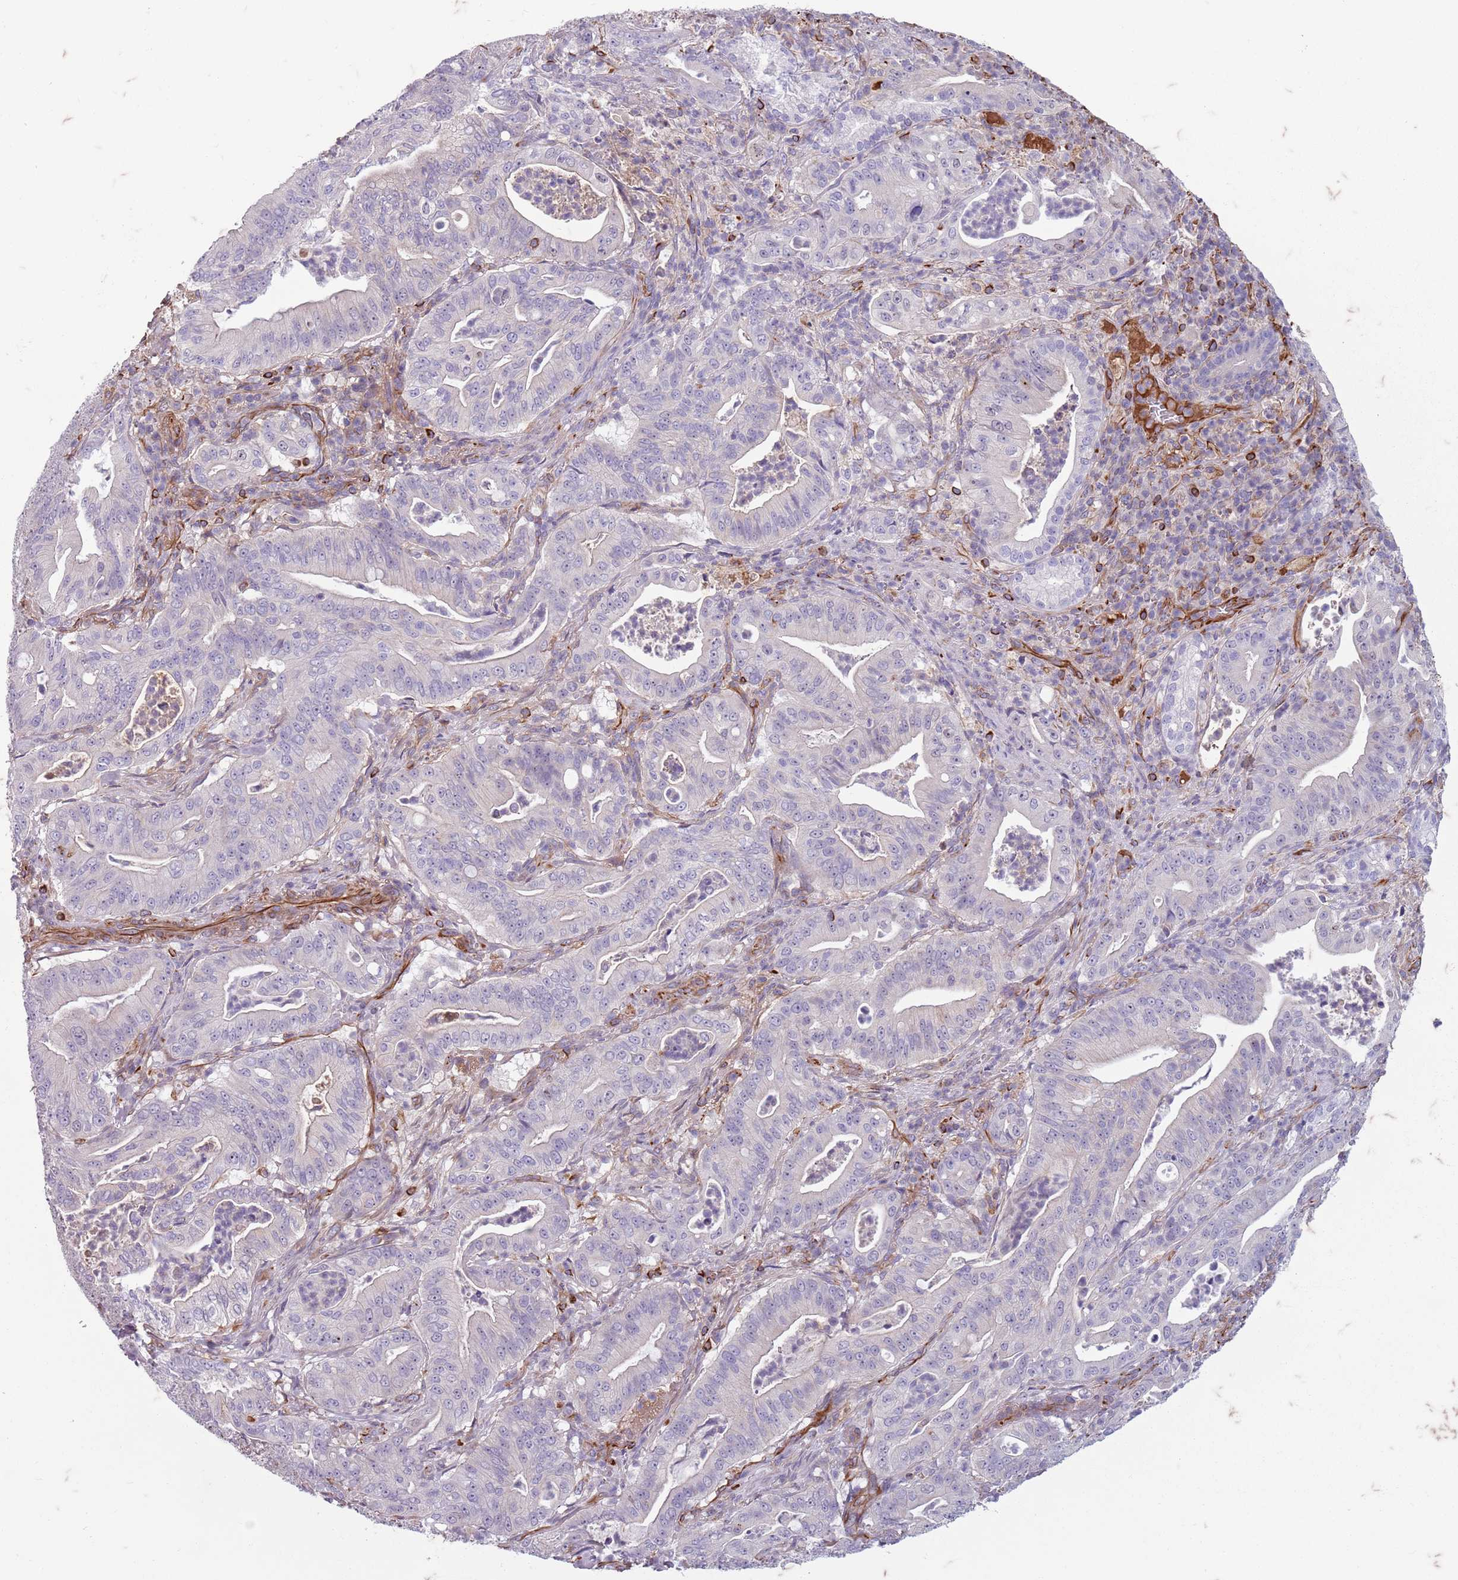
{"staining": {"intensity": "negative", "quantity": "none", "location": "none"}, "tissue": "pancreatic cancer", "cell_type": "Tumor cells", "image_type": "cancer", "snomed": [{"axis": "morphology", "description": "Adenocarcinoma, NOS"}, {"axis": "topography", "description": "Pancreas"}], "caption": "Pancreatic cancer (adenocarcinoma) was stained to show a protein in brown. There is no significant staining in tumor cells. (DAB (3,3'-diaminobenzidine) immunohistochemistry, high magnification).", "gene": "TAS2R38", "patient": {"sex": "male", "age": 71}}